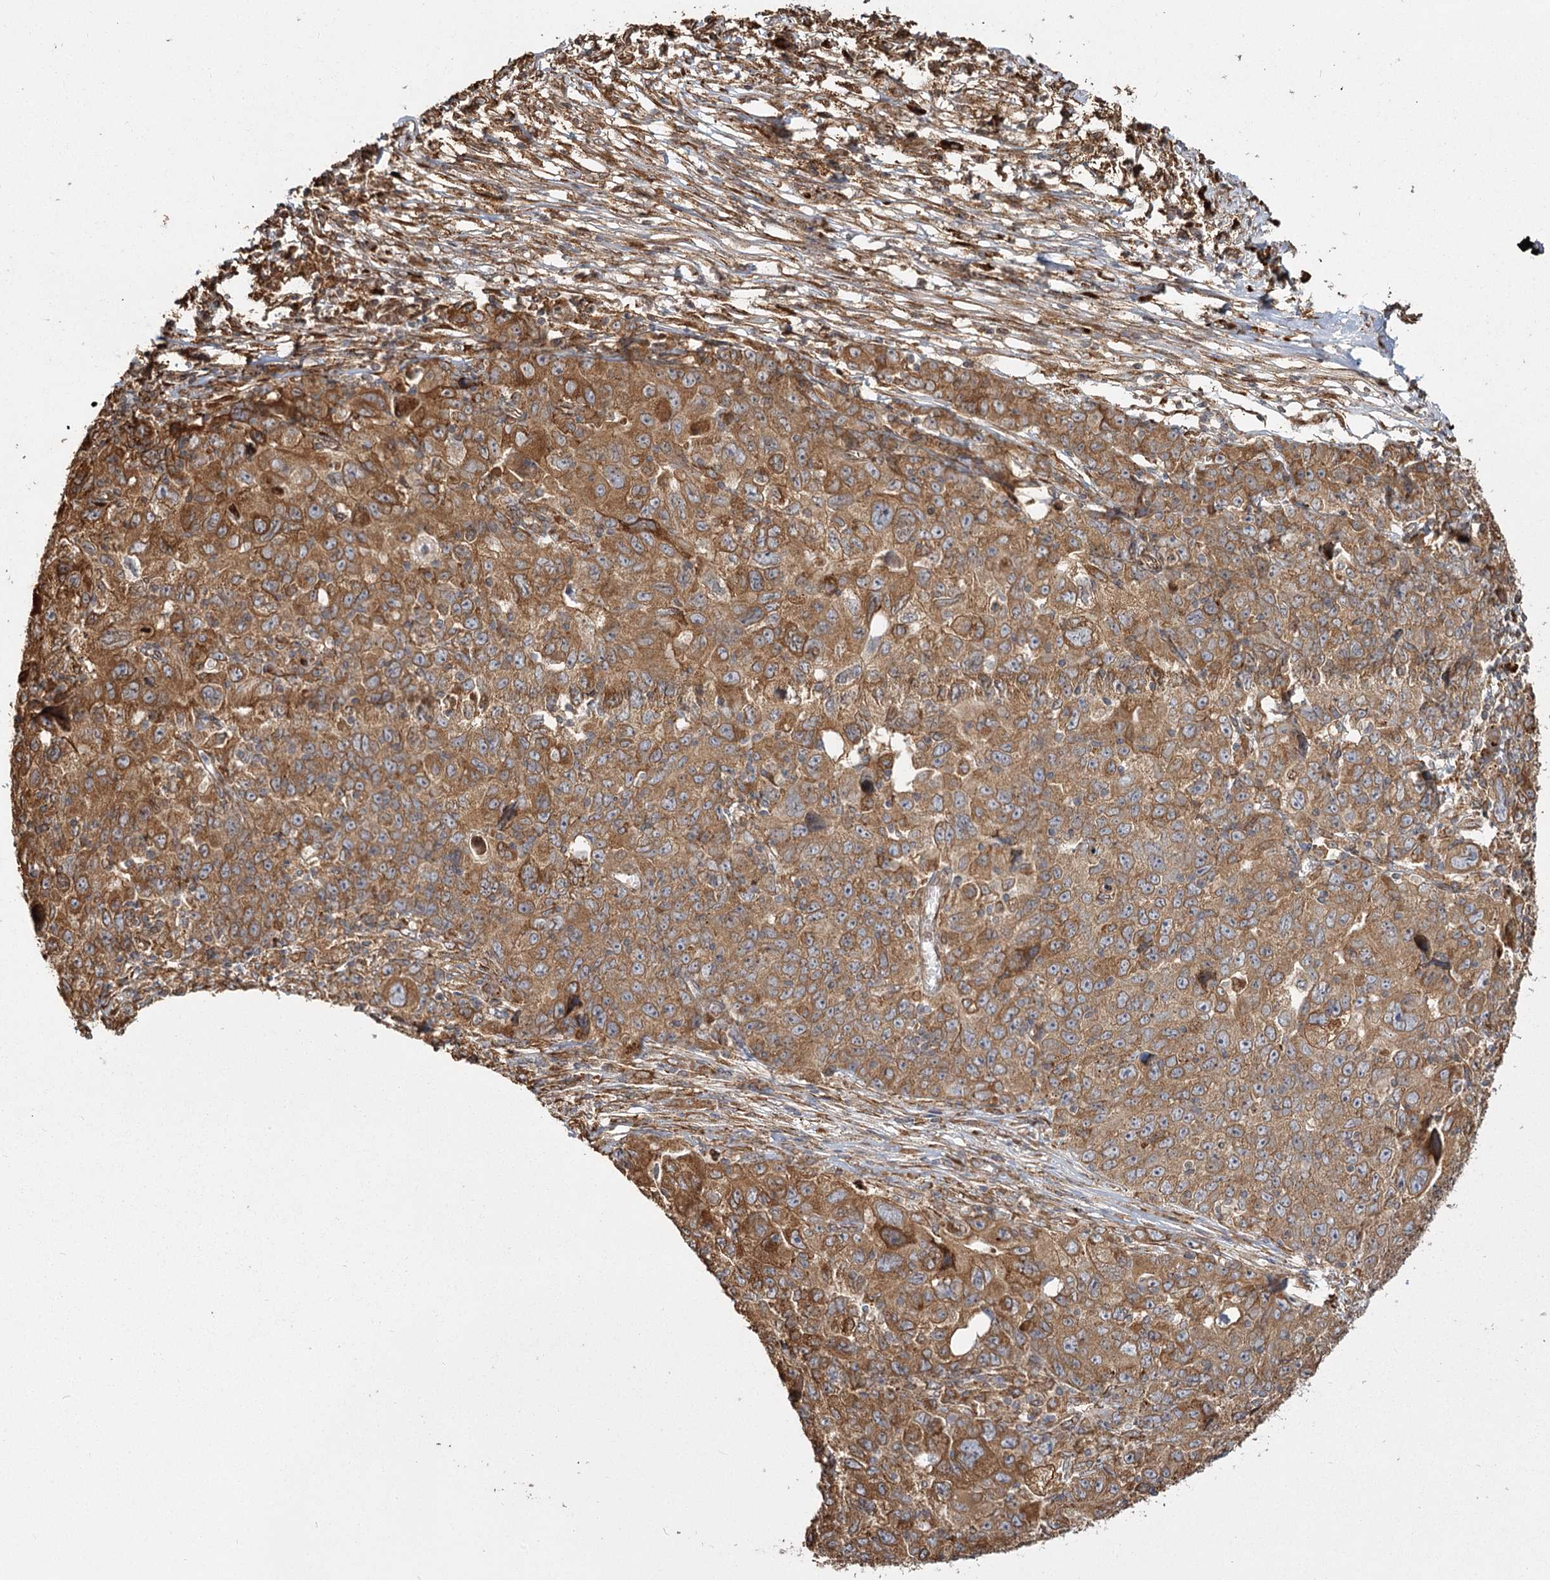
{"staining": {"intensity": "moderate", "quantity": ">75%", "location": "cytoplasmic/membranous"}, "tissue": "ovarian cancer", "cell_type": "Tumor cells", "image_type": "cancer", "snomed": [{"axis": "morphology", "description": "Carcinoma, endometroid"}, {"axis": "topography", "description": "Ovary"}], "caption": "Tumor cells exhibit medium levels of moderate cytoplasmic/membranous staining in about >75% of cells in ovarian cancer. (IHC, brightfield microscopy, high magnification).", "gene": "FAM13A", "patient": {"sex": "female", "age": 42}}